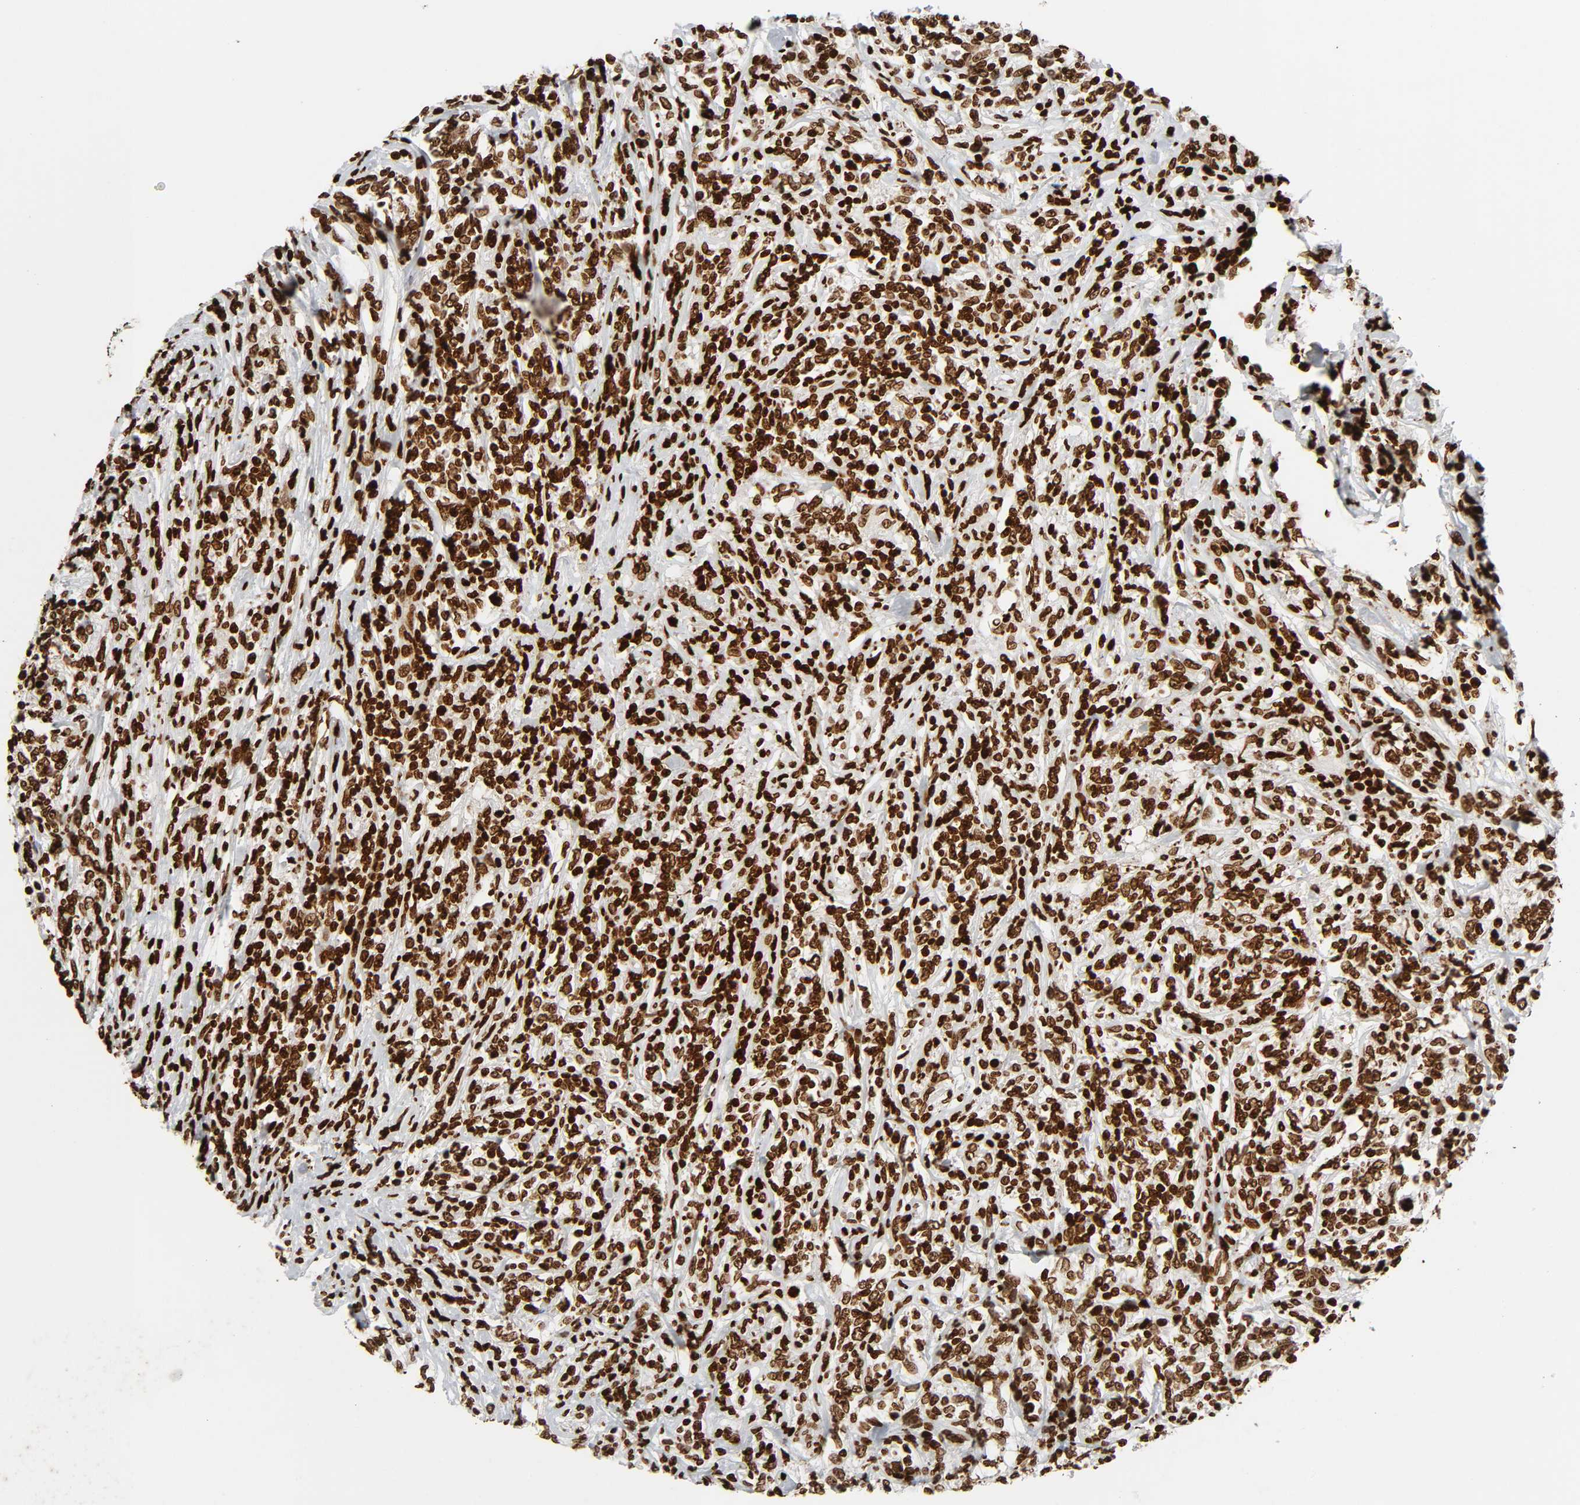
{"staining": {"intensity": "strong", "quantity": ">75%", "location": "nuclear"}, "tissue": "lymphoma", "cell_type": "Tumor cells", "image_type": "cancer", "snomed": [{"axis": "morphology", "description": "Malignant lymphoma, non-Hodgkin's type, High grade"}, {"axis": "topography", "description": "Lymph node"}], "caption": "The micrograph shows a brown stain indicating the presence of a protein in the nuclear of tumor cells in lymphoma.", "gene": "RXRA", "patient": {"sex": "female", "age": 84}}